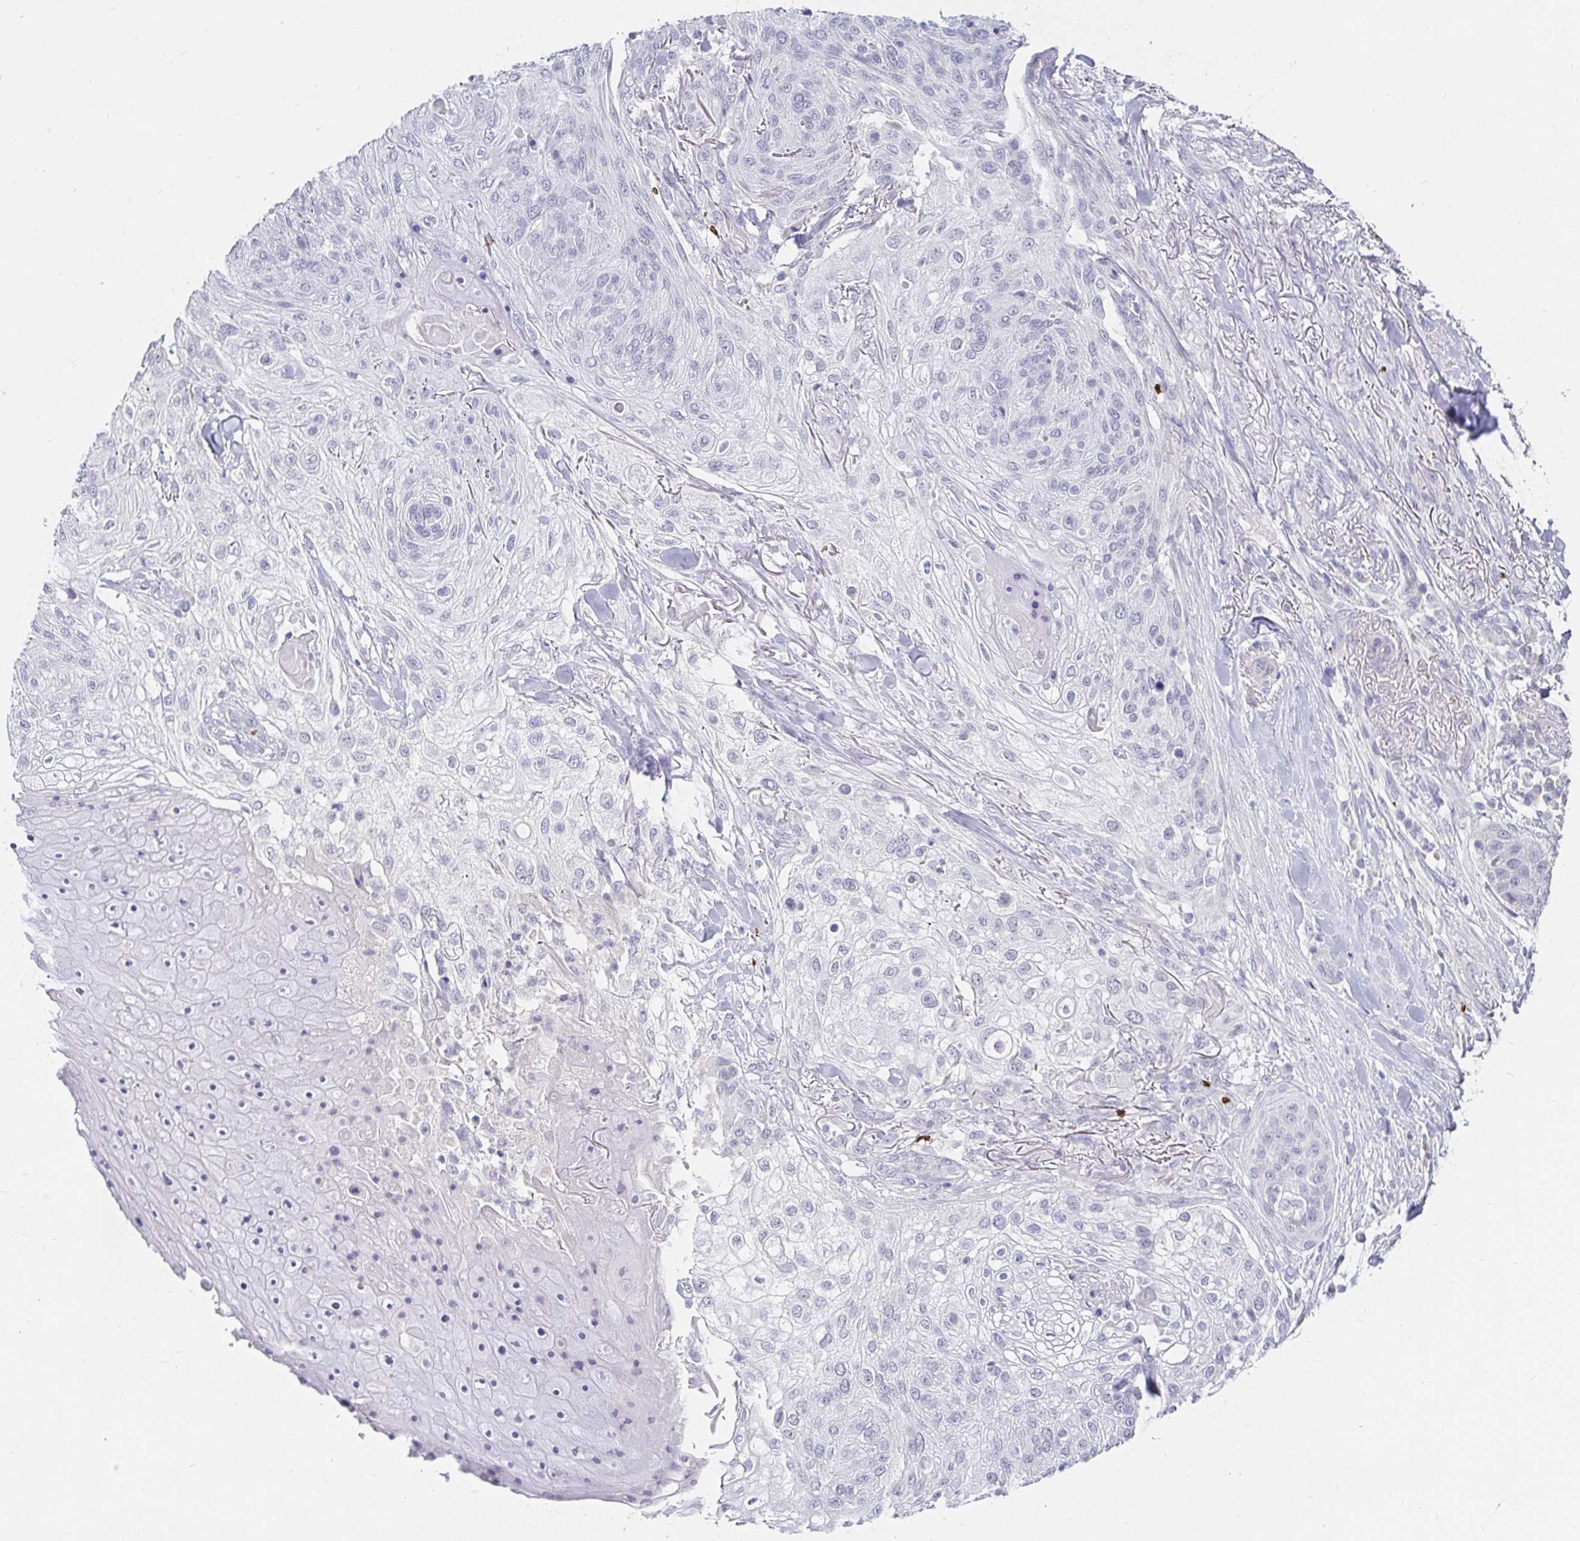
{"staining": {"intensity": "negative", "quantity": "none", "location": "none"}, "tissue": "skin cancer", "cell_type": "Tumor cells", "image_type": "cancer", "snomed": [{"axis": "morphology", "description": "Squamous cell carcinoma, NOS"}, {"axis": "topography", "description": "Skin"}], "caption": "This is an IHC photomicrograph of skin squamous cell carcinoma. There is no positivity in tumor cells.", "gene": "FGF21", "patient": {"sex": "female", "age": 87}}